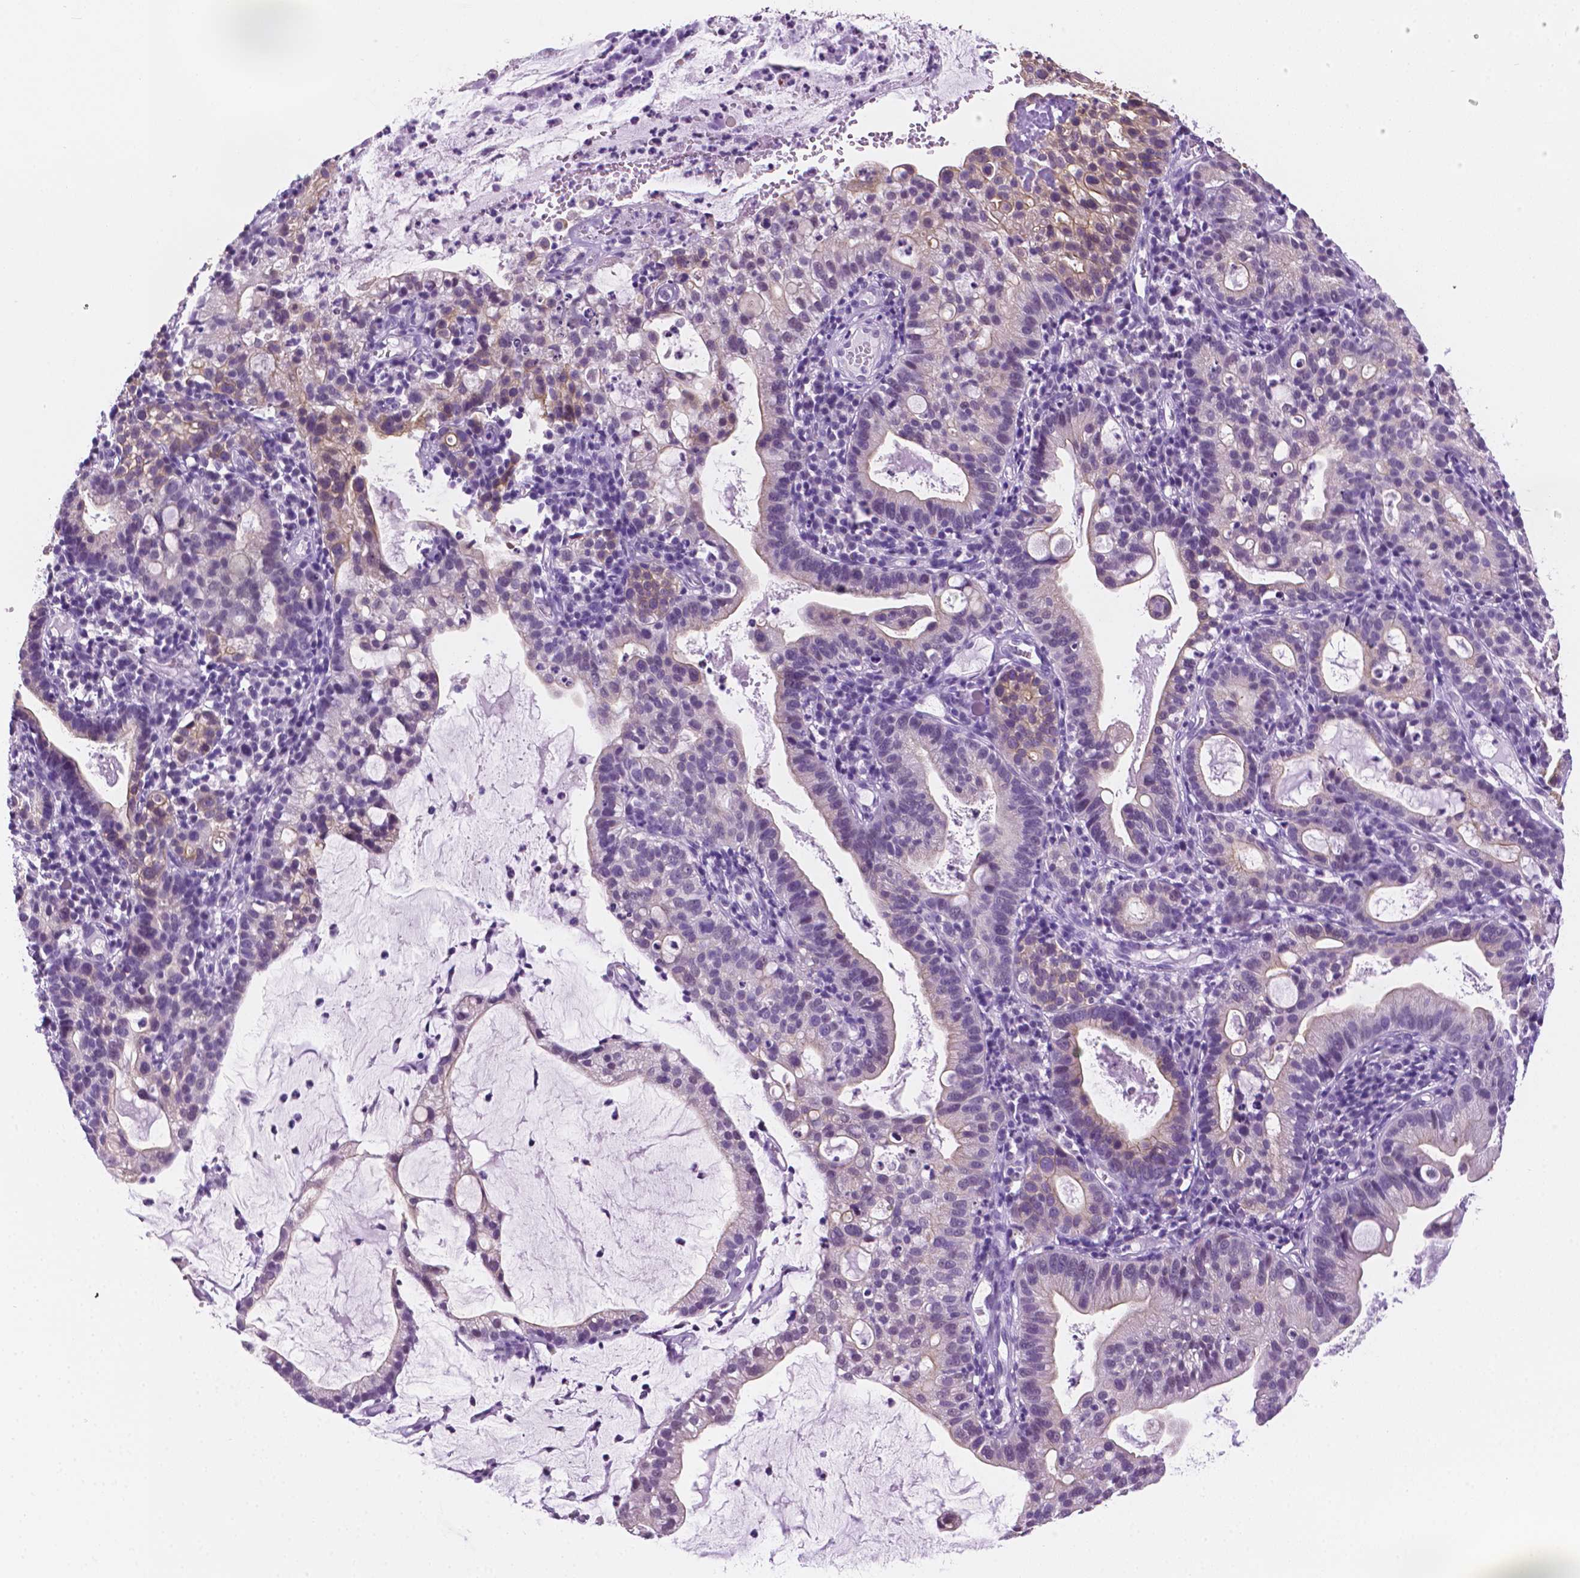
{"staining": {"intensity": "weak", "quantity": "<25%", "location": "cytoplasmic/membranous"}, "tissue": "cervical cancer", "cell_type": "Tumor cells", "image_type": "cancer", "snomed": [{"axis": "morphology", "description": "Adenocarcinoma, NOS"}, {"axis": "topography", "description": "Cervix"}], "caption": "High power microscopy photomicrograph of an IHC photomicrograph of adenocarcinoma (cervical), revealing no significant positivity in tumor cells. (Stains: DAB (3,3'-diaminobenzidine) immunohistochemistry with hematoxylin counter stain, Microscopy: brightfield microscopy at high magnification).", "gene": "PPL", "patient": {"sex": "female", "age": 41}}